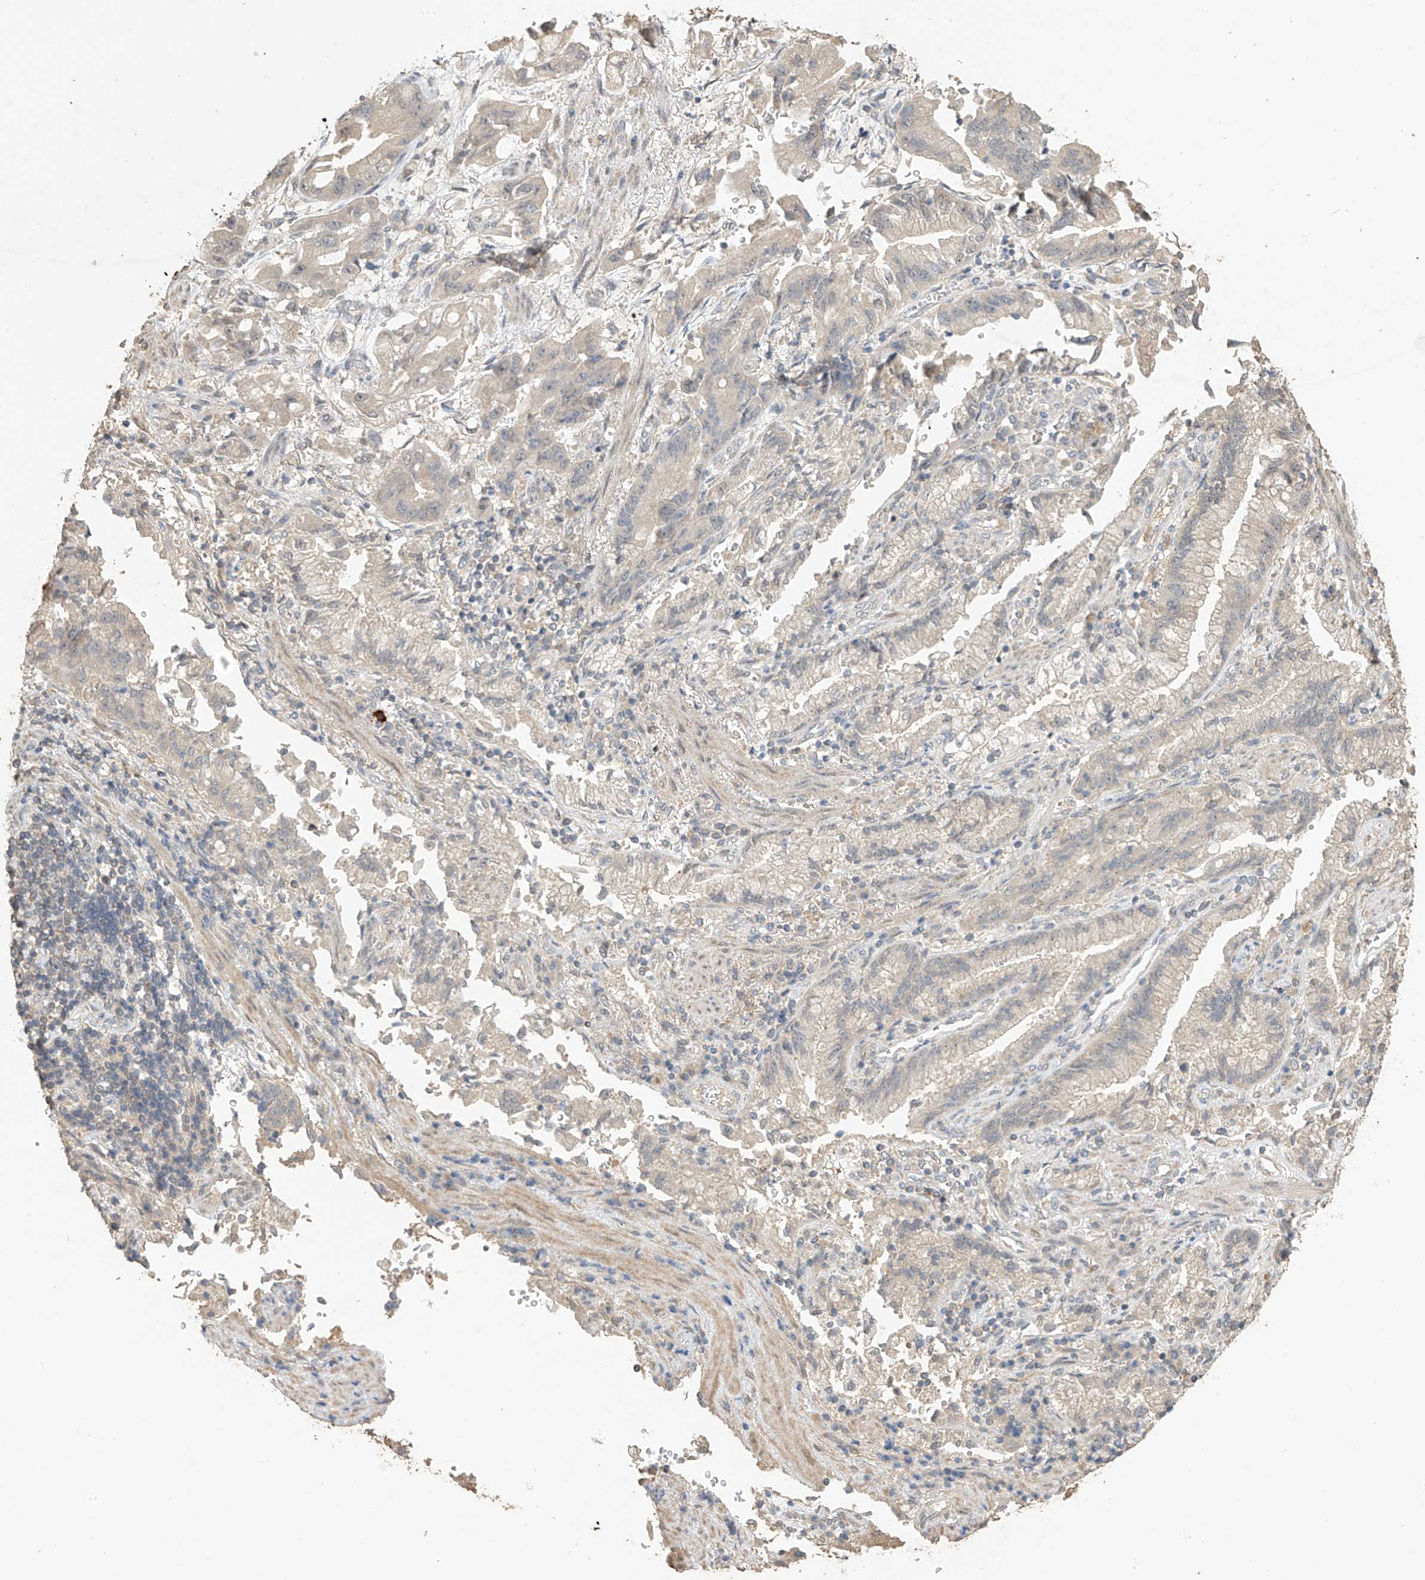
{"staining": {"intensity": "negative", "quantity": "none", "location": "none"}, "tissue": "stomach cancer", "cell_type": "Tumor cells", "image_type": "cancer", "snomed": [{"axis": "morphology", "description": "Adenocarcinoma, NOS"}, {"axis": "topography", "description": "Stomach"}], "caption": "Protein analysis of adenocarcinoma (stomach) displays no significant expression in tumor cells.", "gene": "SLFN14", "patient": {"sex": "male", "age": 62}}